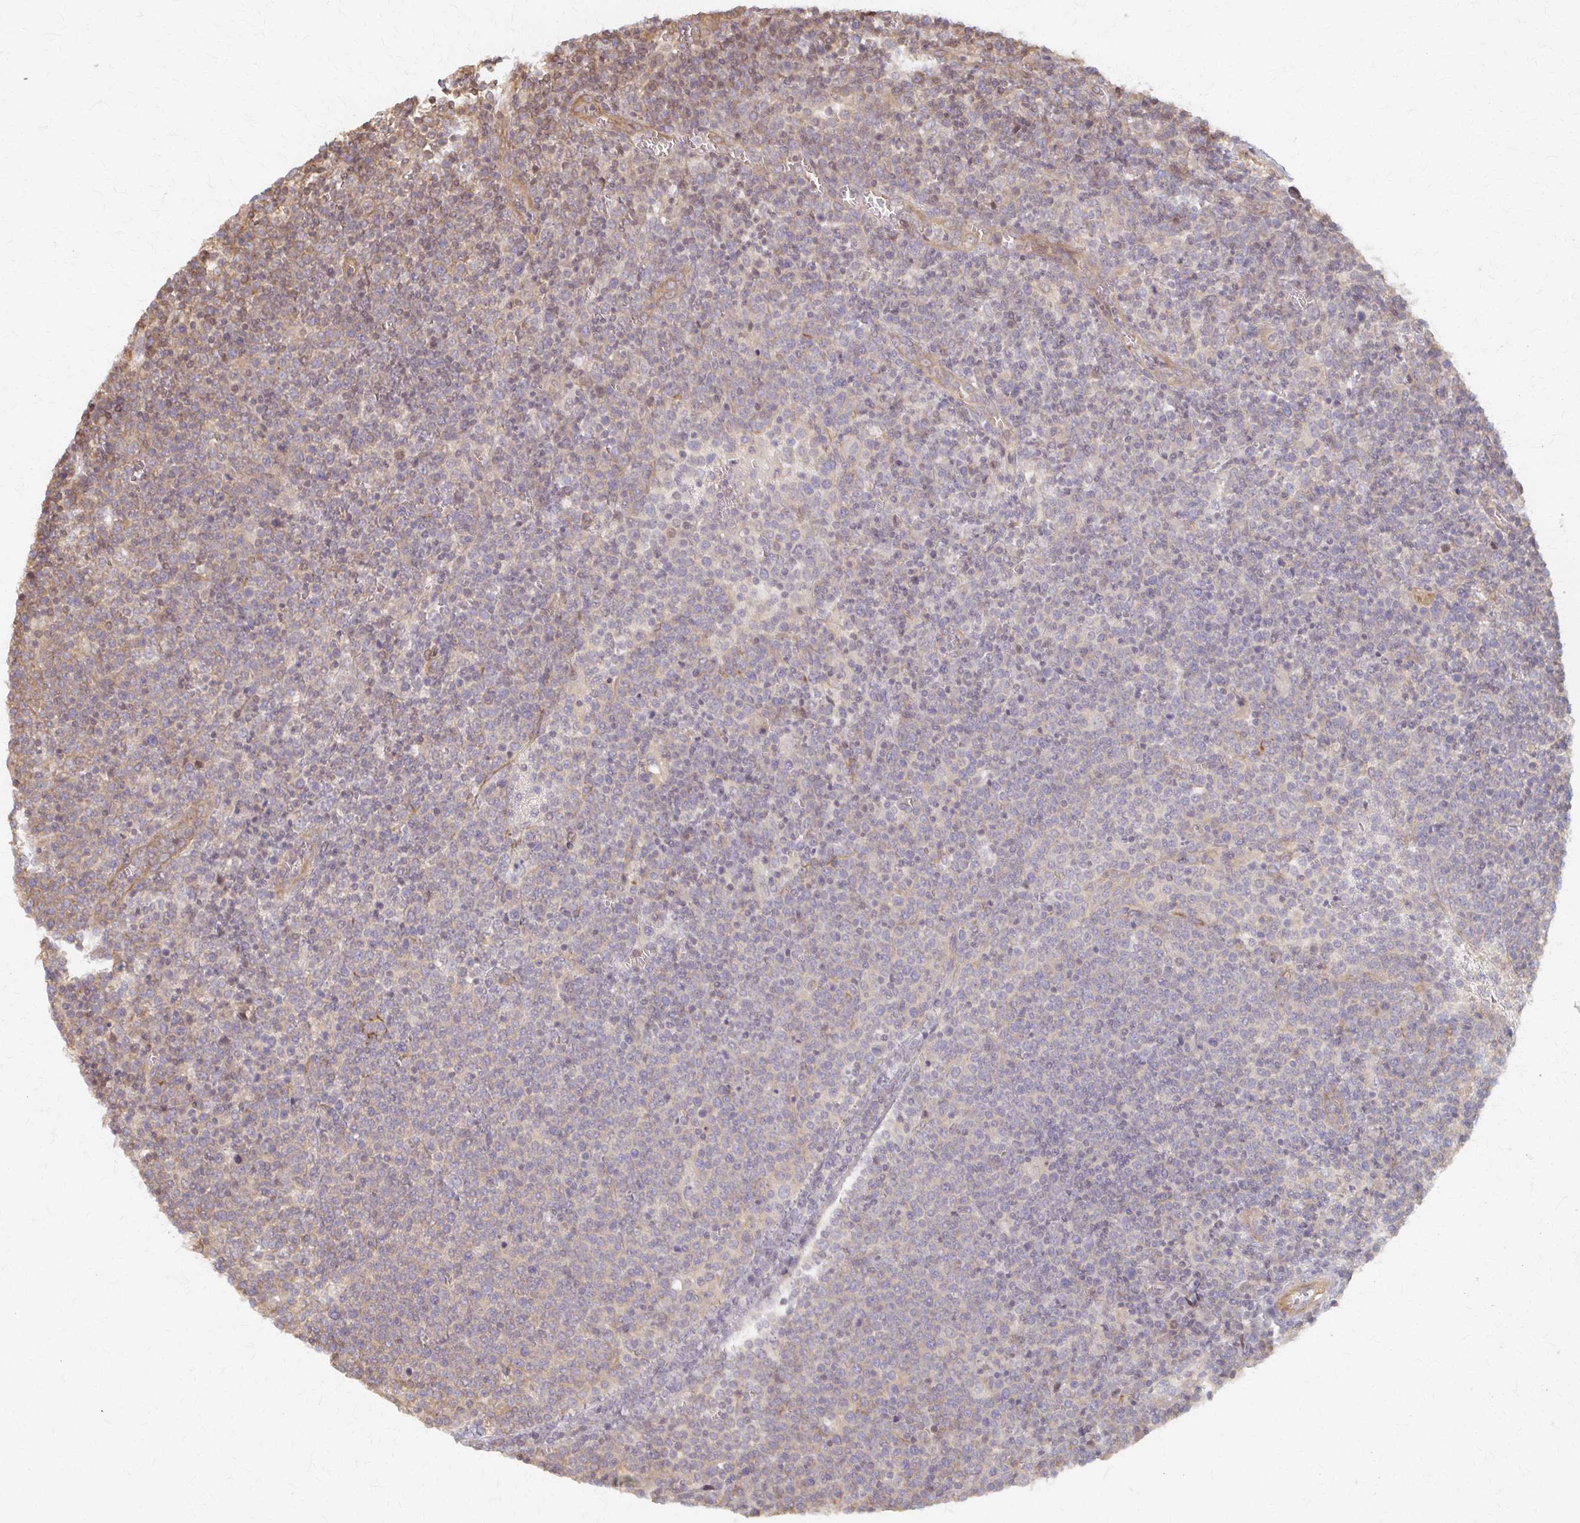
{"staining": {"intensity": "weak", "quantity": "<25%", "location": "cytoplasmic/membranous"}, "tissue": "lymphoma", "cell_type": "Tumor cells", "image_type": "cancer", "snomed": [{"axis": "morphology", "description": "Malignant lymphoma, non-Hodgkin's type, High grade"}, {"axis": "topography", "description": "Lymph node"}], "caption": "An image of high-grade malignant lymphoma, non-Hodgkin's type stained for a protein reveals no brown staining in tumor cells.", "gene": "ARHGAP35", "patient": {"sex": "male", "age": 61}}